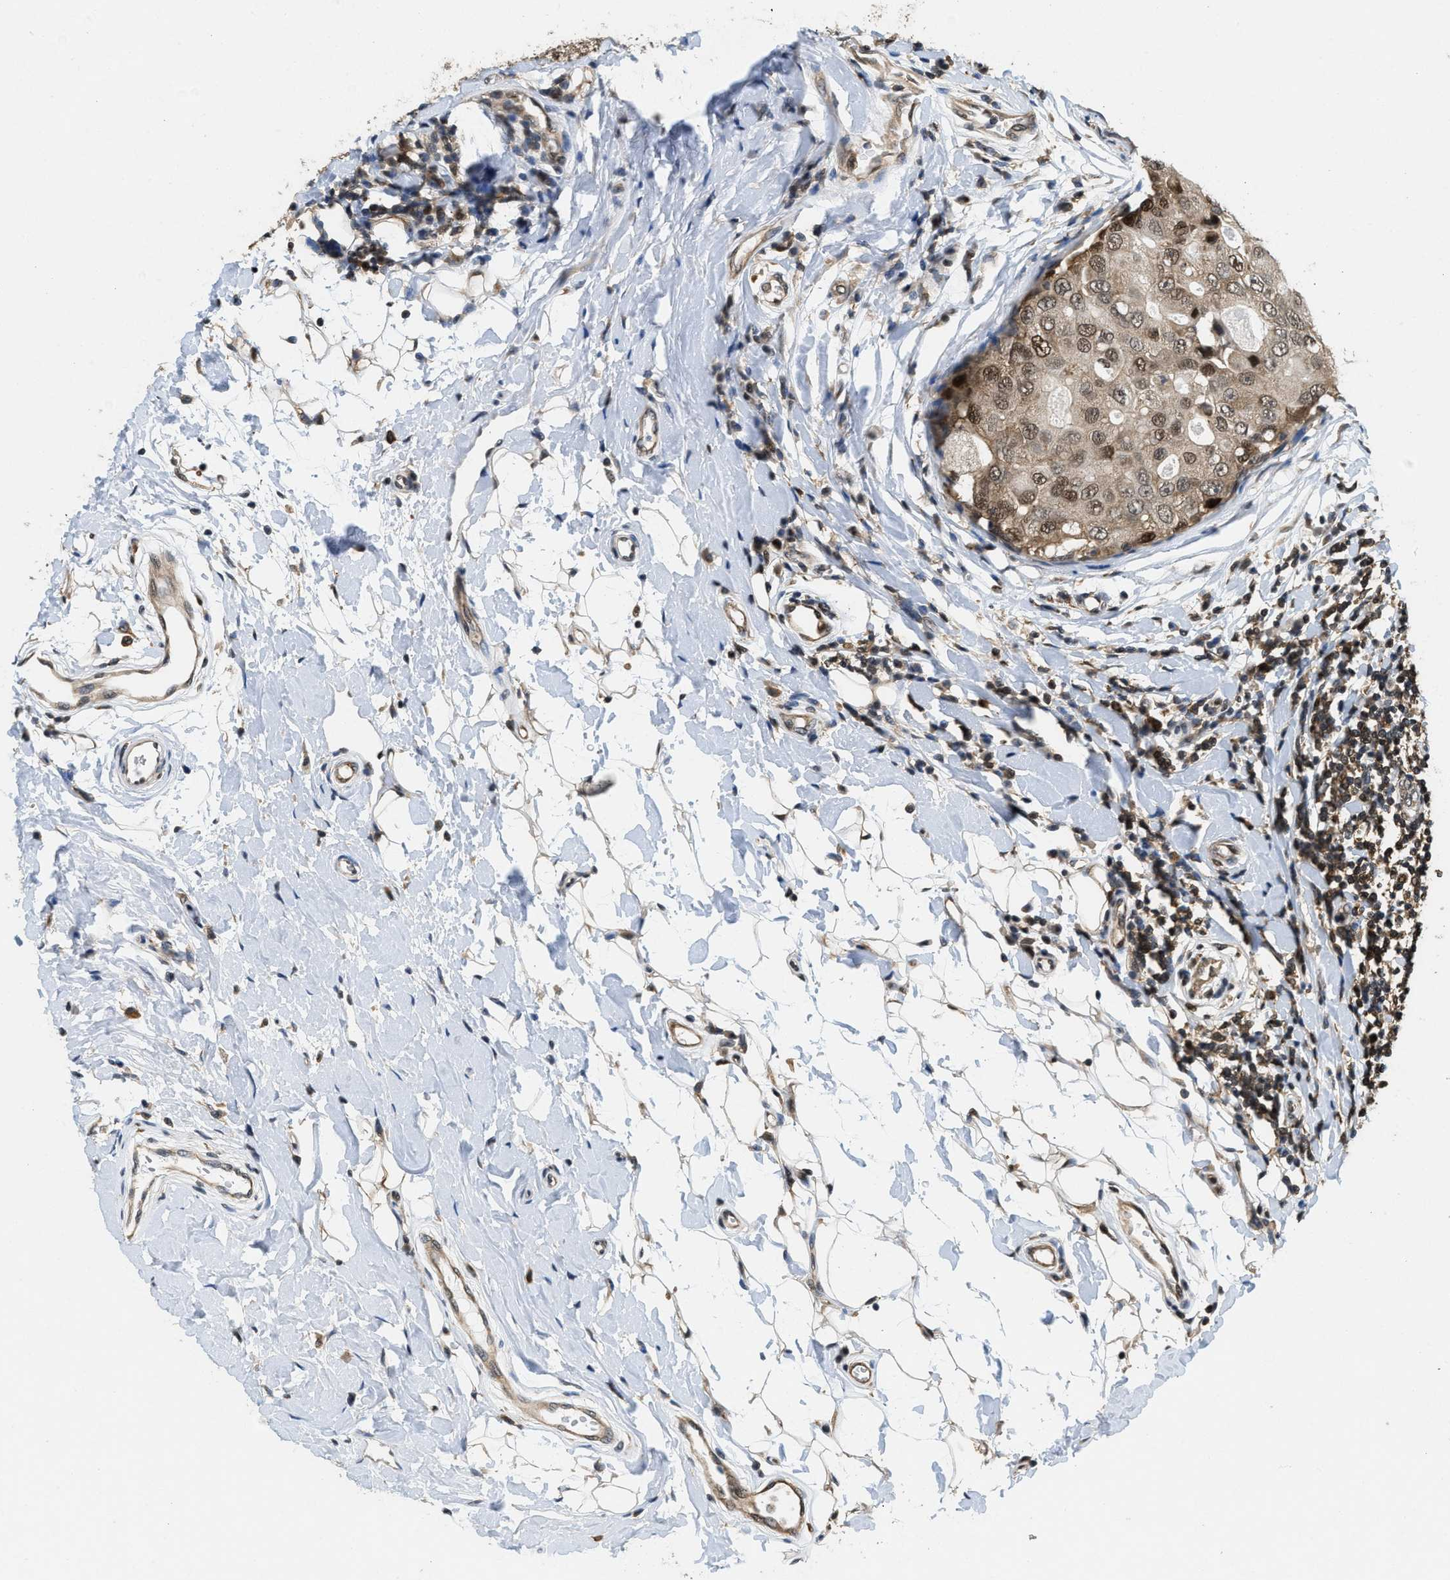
{"staining": {"intensity": "moderate", "quantity": ">75%", "location": "cytoplasmic/membranous,nuclear"}, "tissue": "breast cancer", "cell_type": "Tumor cells", "image_type": "cancer", "snomed": [{"axis": "morphology", "description": "Duct carcinoma"}, {"axis": "topography", "description": "Breast"}], "caption": "Human invasive ductal carcinoma (breast) stained for a protein (brown) exhibits moderate cytoplasmic/membranous and nuclear positive positivity in approximately >75% of tumor cells.", "gene": "ATF7IP", "patient": {"sex": "female", "age": 27}}